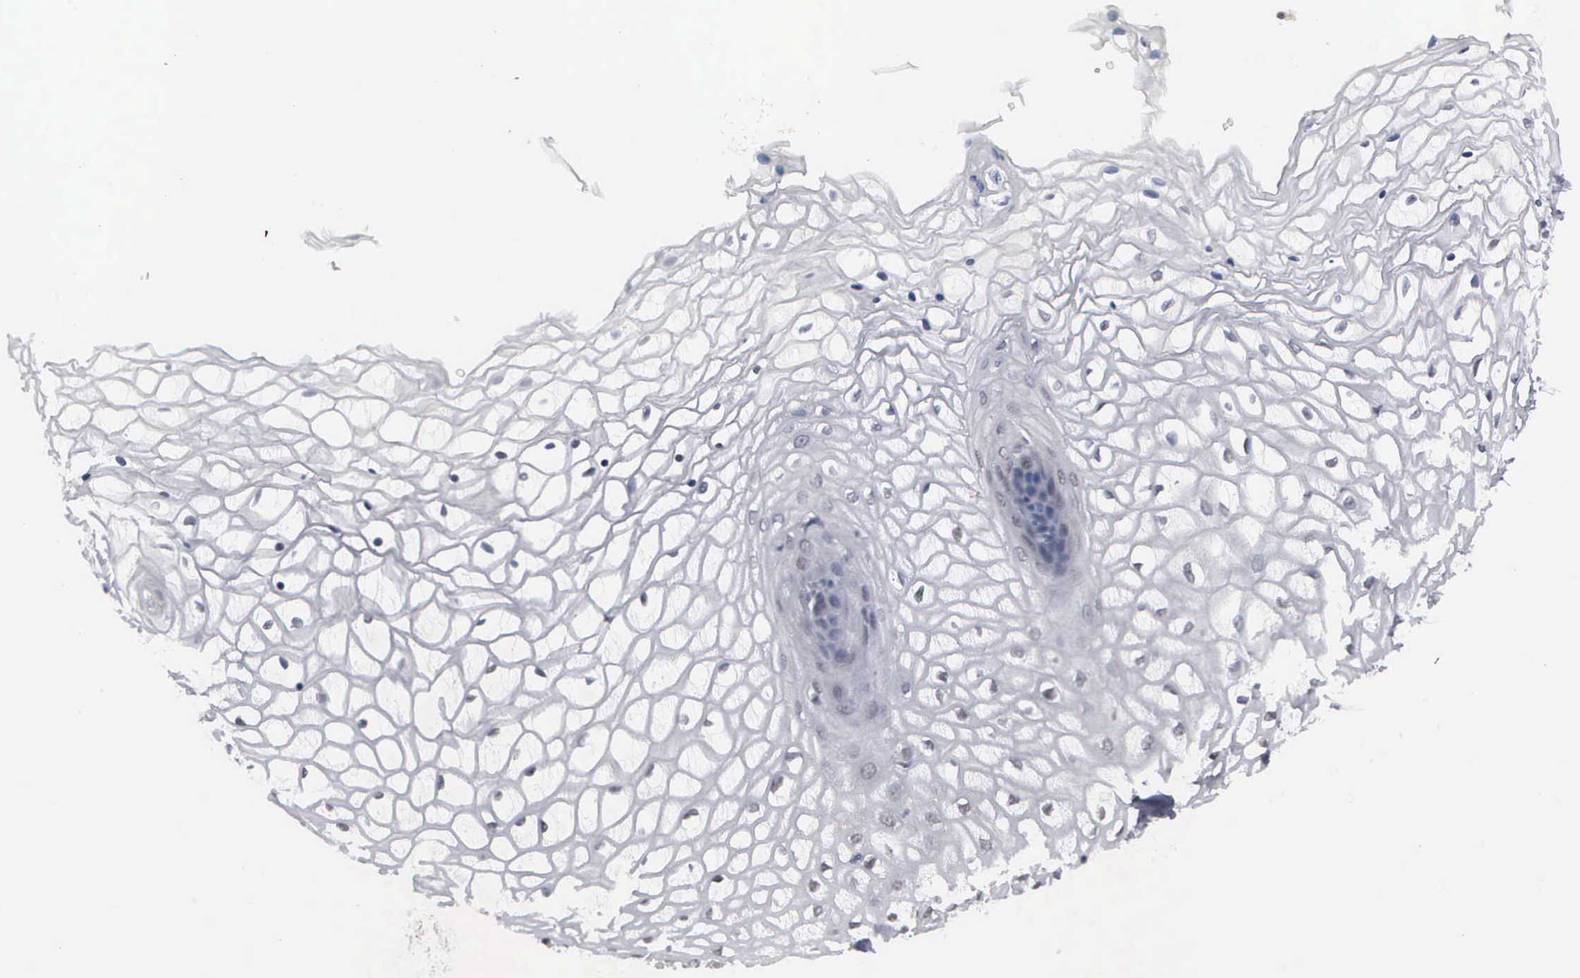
{"staining": {"intensity": "moderate", "quantity": "<25%", "location": "nuclear"}, "tissue": "vagina", "cell_type": "Squamous epithelial cells", "image_type": "normal", "snomed": [{"axis": "morphology", "description": "Normal tissue, NOS"}, {"axis": "topography", "description": "Vagina"}], "caption": "About <25% of squamous epithelial cells in unremarkable human vagina reveal moderate nuclear protein staining as visualized by brown immunohistochemical staining.", "gene": "ZBTB33", "patient": {"sex": "female", "age": 34}}